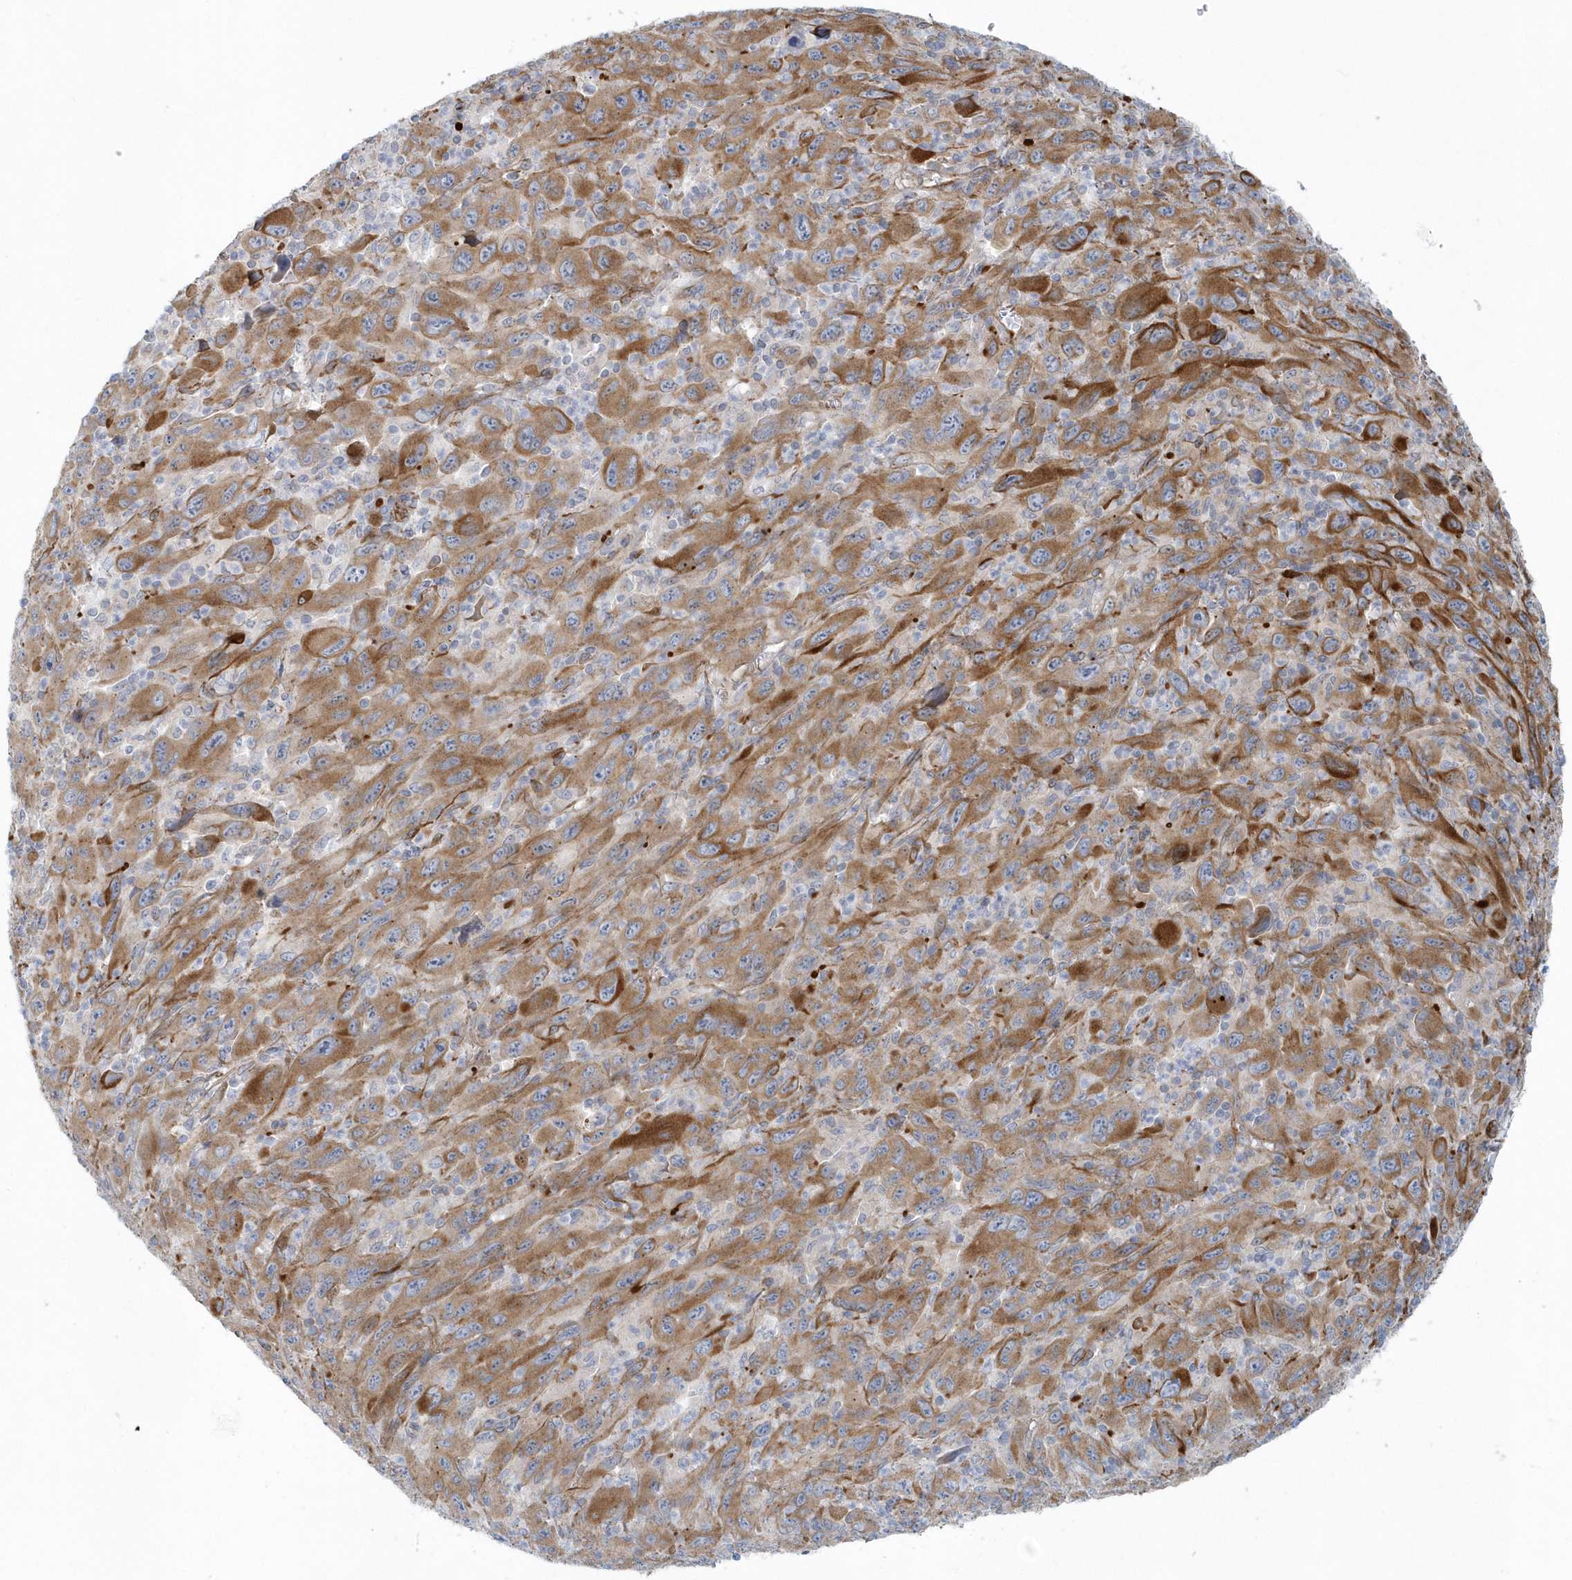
{"staining": {"intensity": "moderate", "quantity": "25%-75%", "location": "cytoplasmic/membranous"}, "tissue": "melanoma", "cell_type": "Tumor cells", "image_type": "cancer", "snomed": [{"axis": "morphology", "description": "Malignant melanoma, Metastatic site"}, {"axis": "topography", "description": "Skin"}], "caption": "This histopathology image demonstrates malignant melanoma (metastatic site) stained with IHC to label a protein in brown. The cytoplasmic/membranous of tumor cells show moderate positivity for the protein. Nuclei are counter-stained blue.", "gene": "GPR152", "patient": {"sex": "female", "age": 56}}